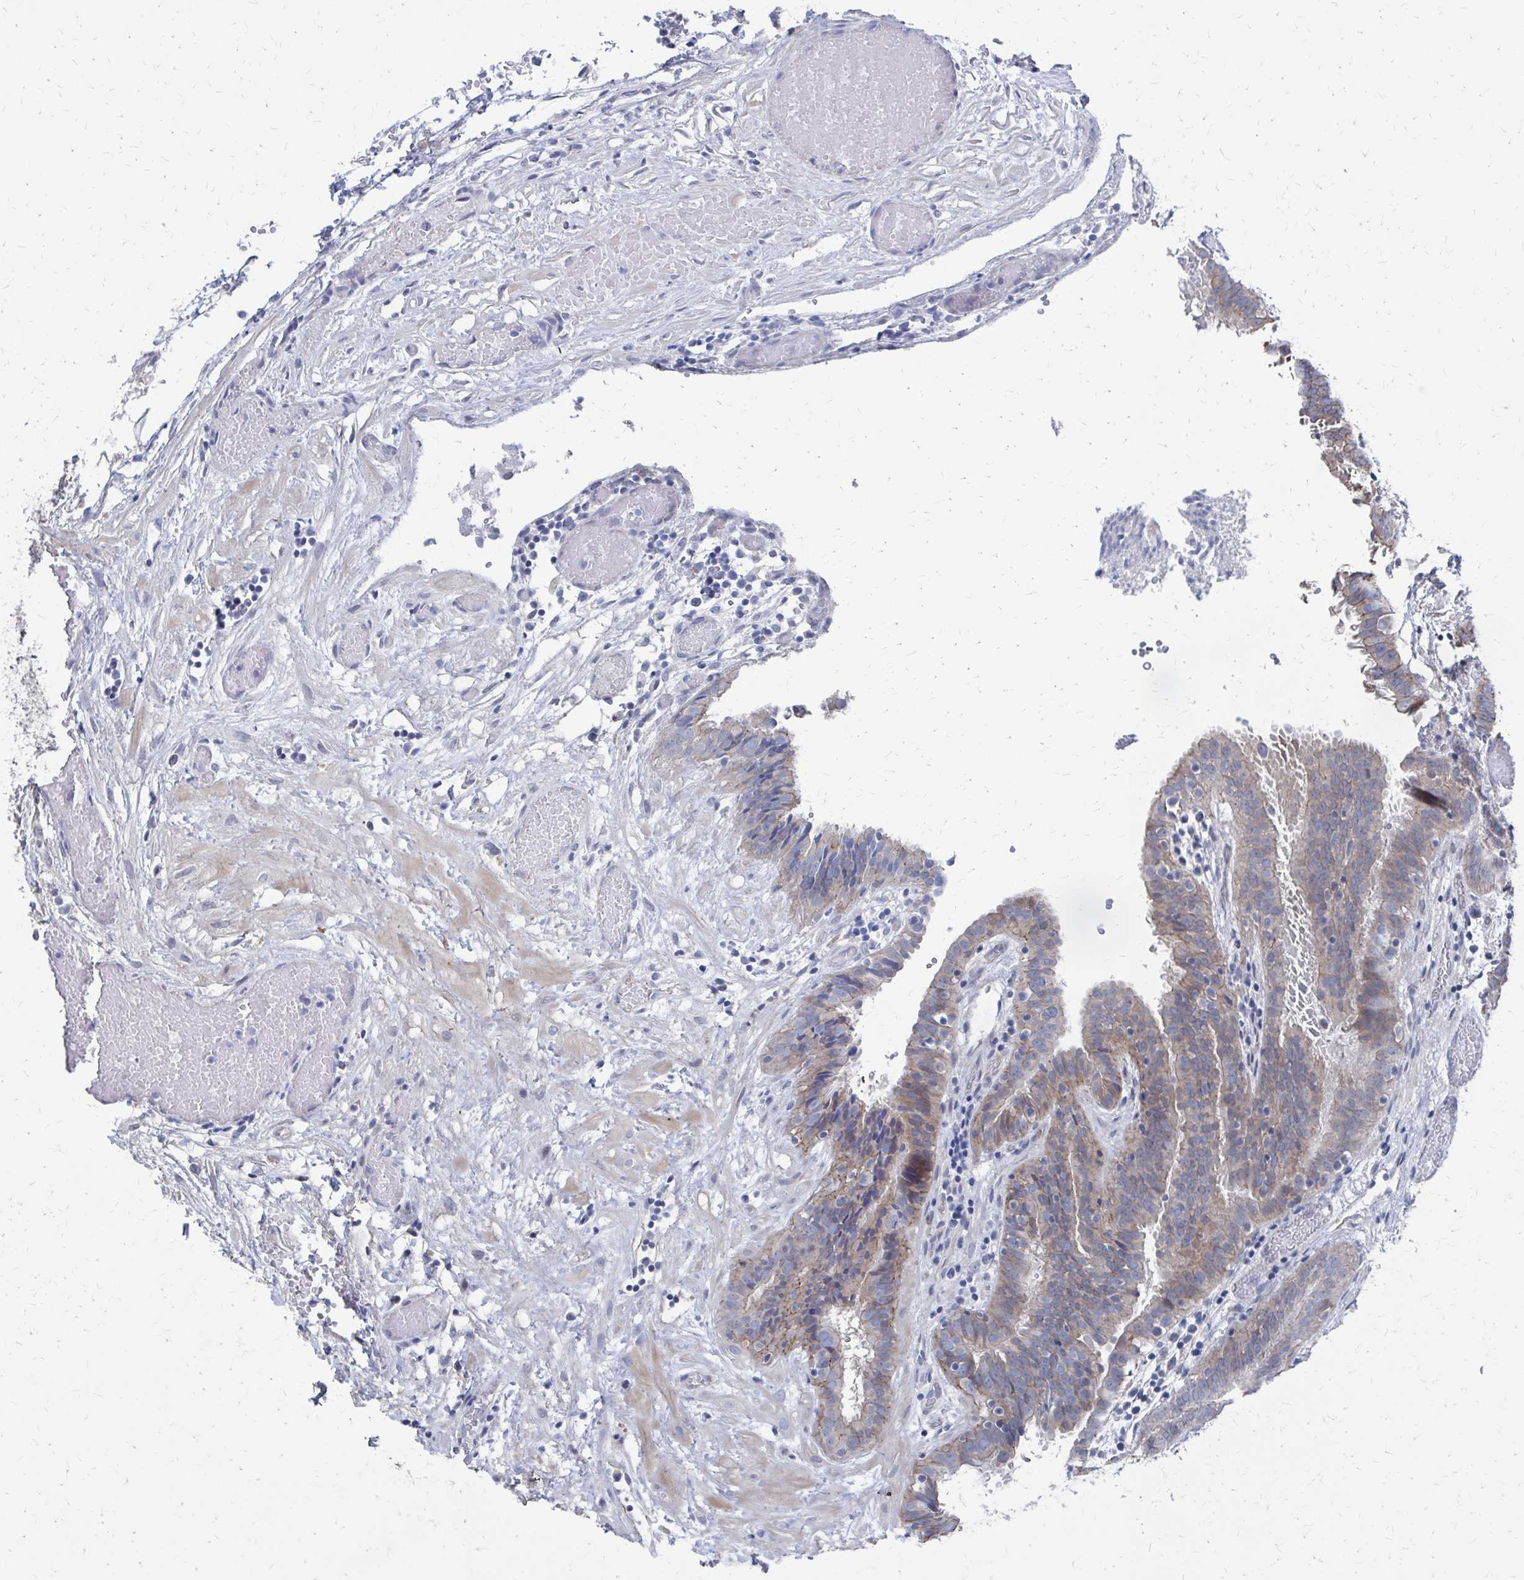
{"staining": {"intensity": "weak", "quantity": "25%-75%", "location": "cytoplasmic/membranous"}, "tissue": "fallopian tube", "cell_type": "Glandular cells", "image_type": "normal", "snomed": [{"axis": "morphology", "description": "Normal tissue, NOS"}, {"axis": "topography", "description": "Fallopian tube"}], "caption": "IHC of unremarkable human fallopian tube exhibits low levels of weak cytoplasmic/membranous positivity in about 25%-75% of glandular cells. (DAB (3,3'-diaminobenzidine) IHC with brightfield microscopy, high magnification).", "gene": "PLEKHG7", "patient": {"sex": "female", "age": 37}}